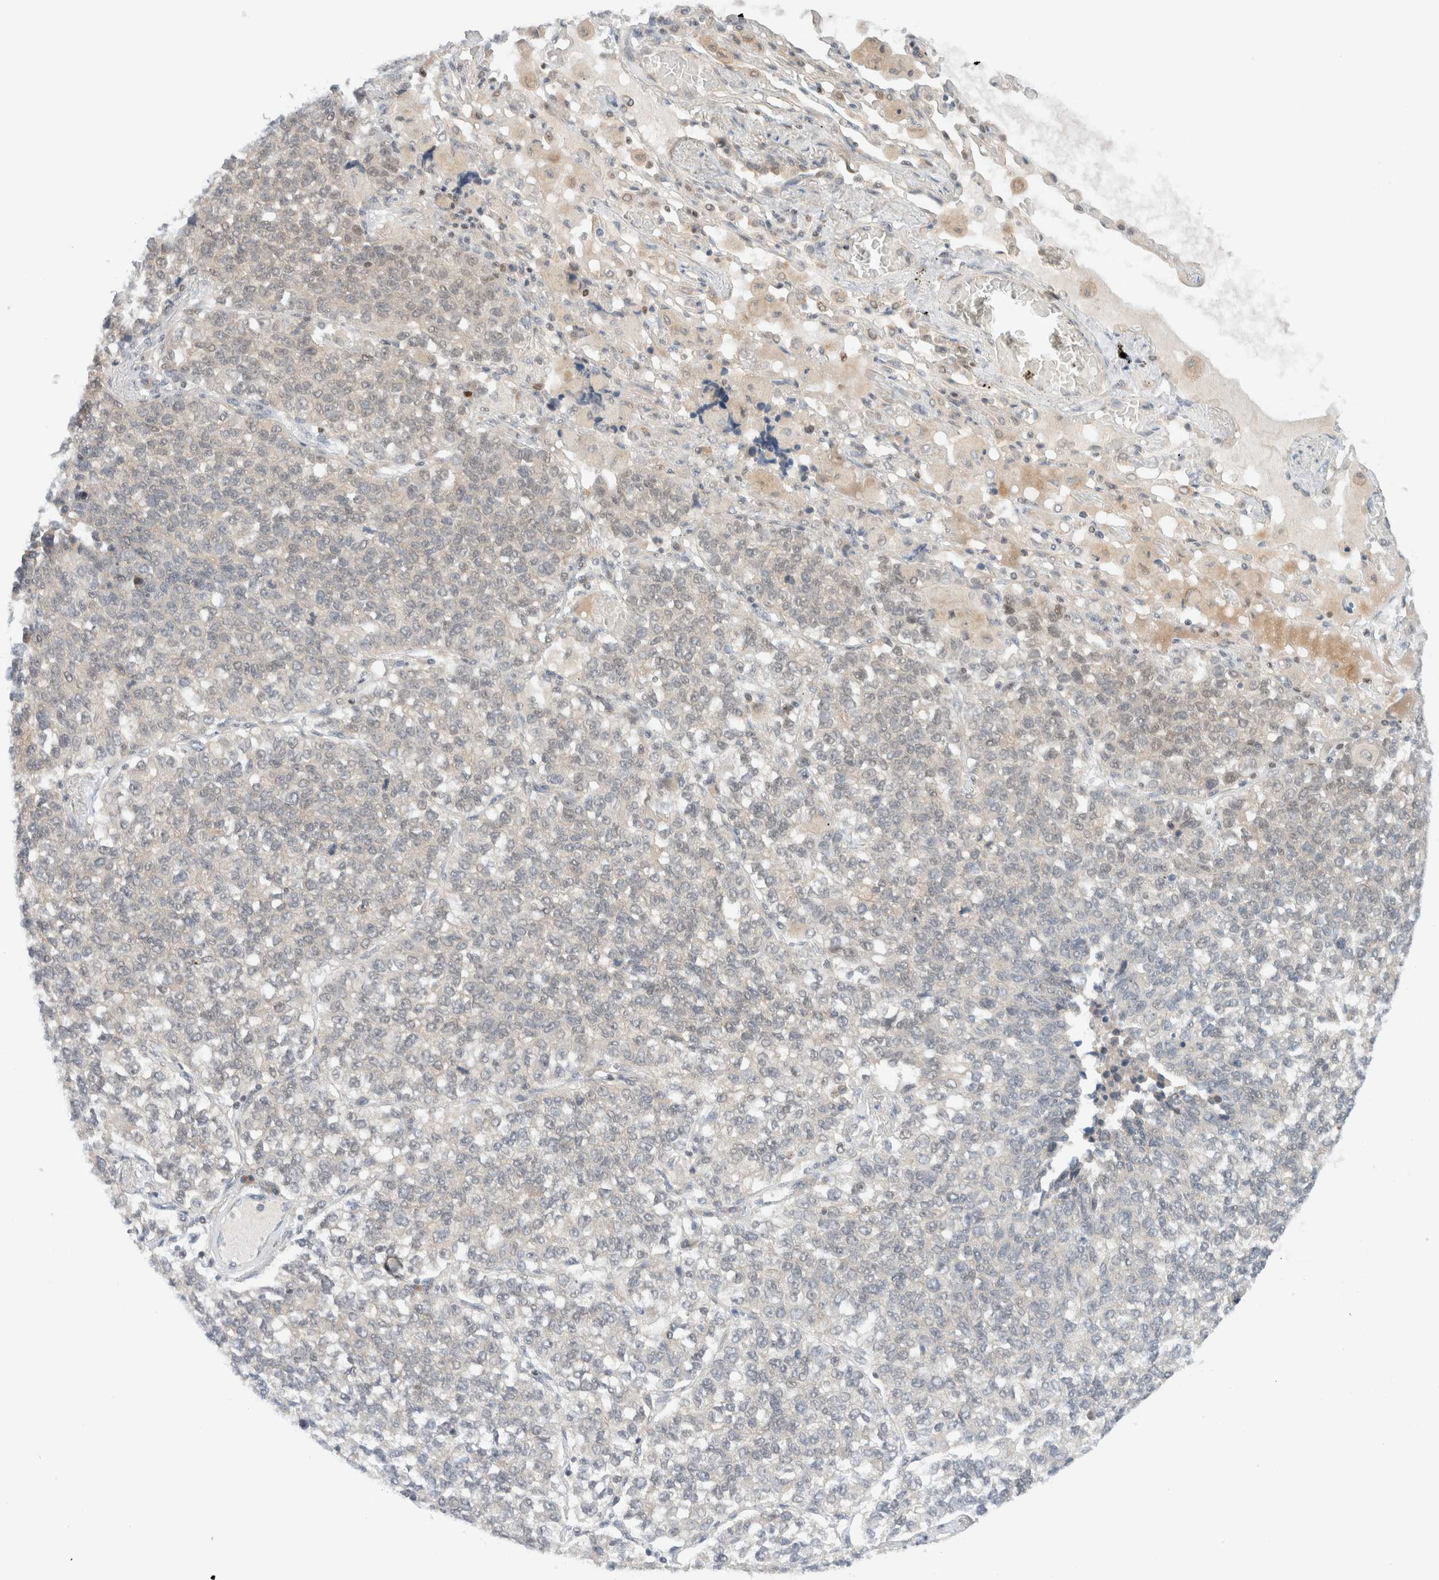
{"staining": {"intensity": "negative", "quantity": "none", "location": "none"}, "tissue": "lung cancer", "cell_type": "Tumor cells", "image_type": "cancer", "snomed": [{"axis": "morphology", "description": "Adenocarcinoma, NOS"}, {"axis": "topography", "description": "Lung"}], "caption": "Micrograph shows no protein staining in tumor cells of adenocarcinoma (lung) tissue.", "gene": "C8orf76", "patient": {"sex": "male", "age": 49}}